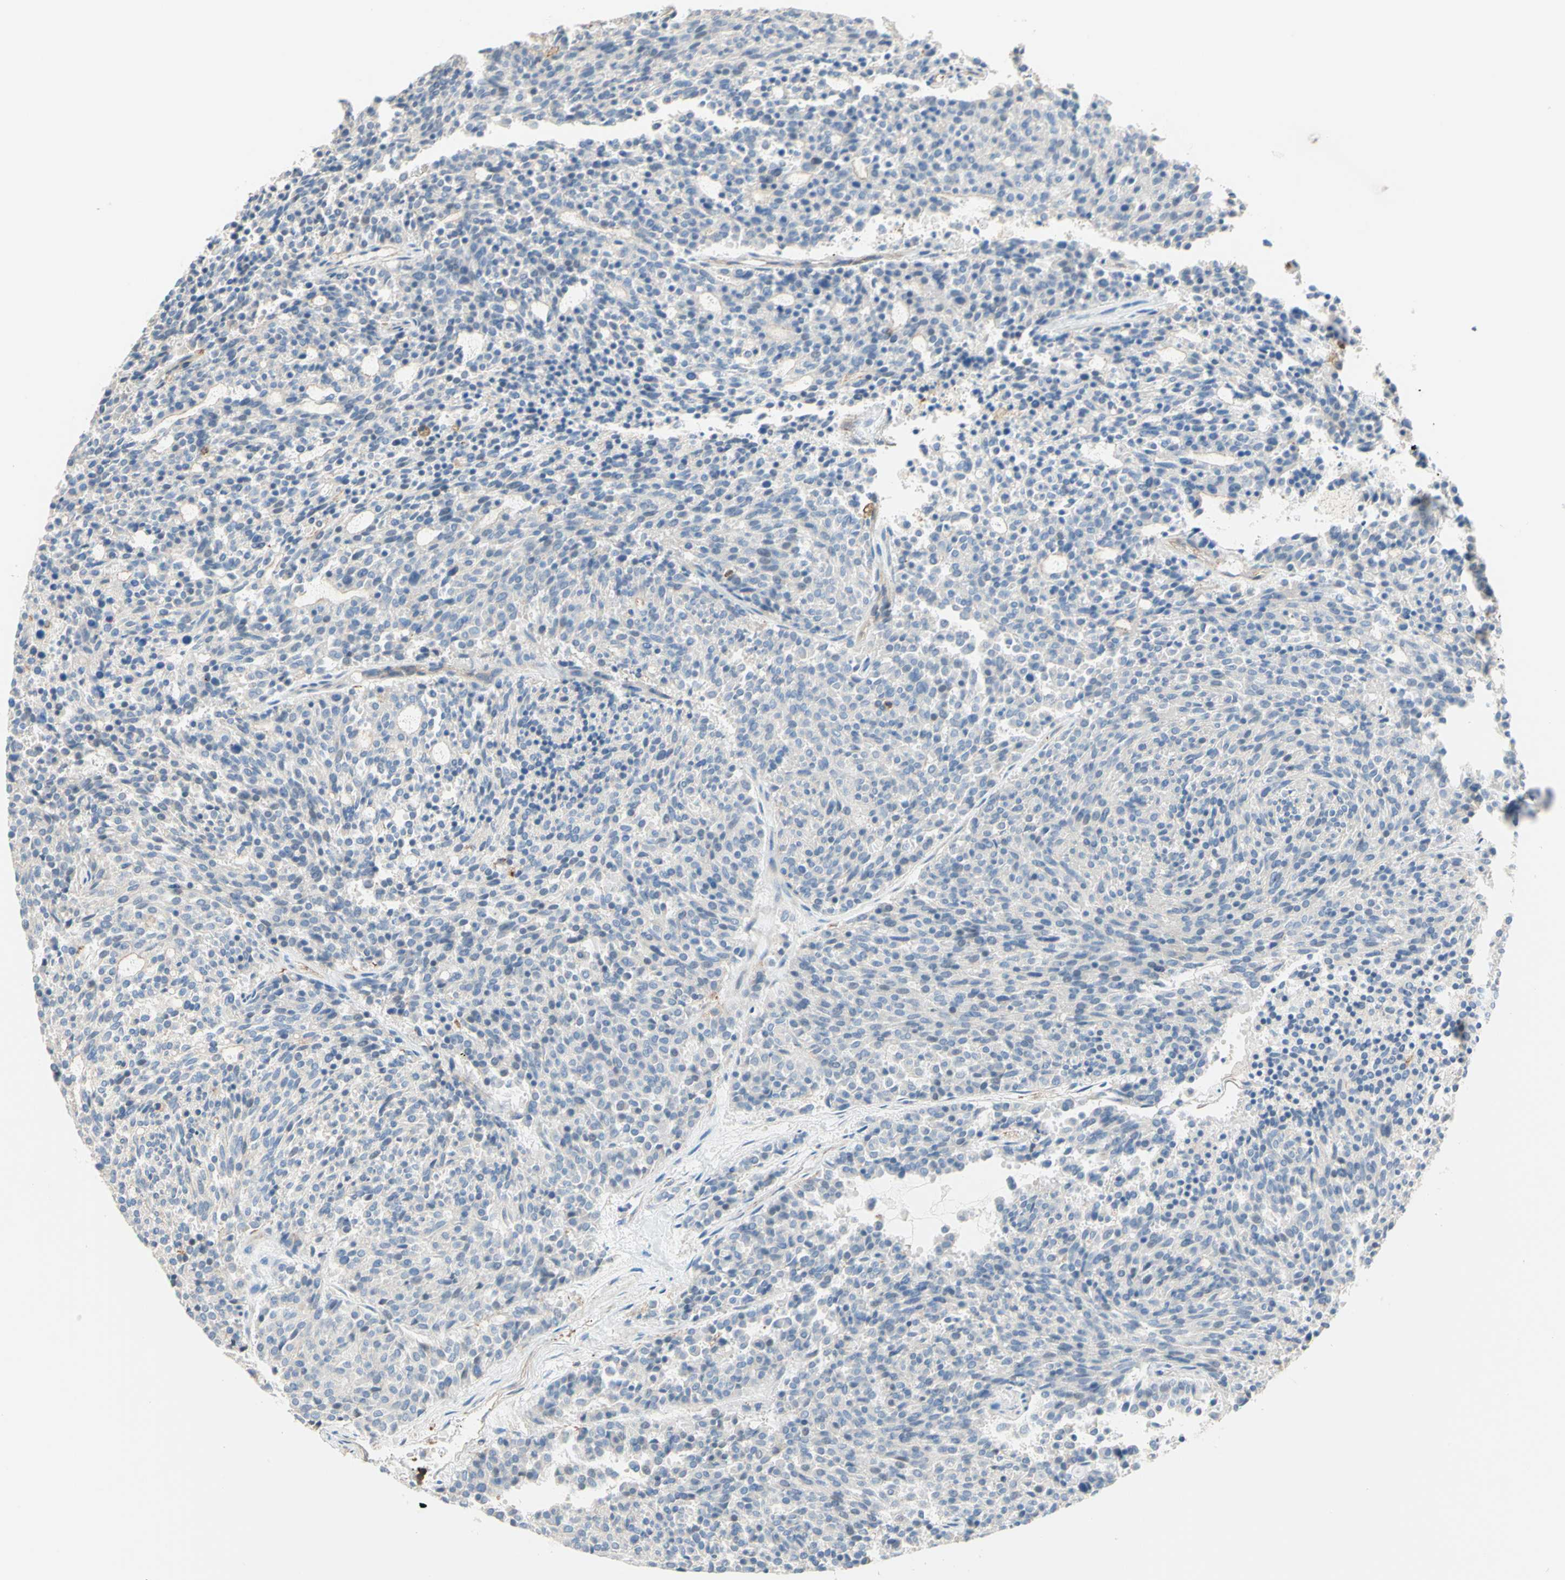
{"staining": {"intensity": "negative", "quantity": "none", "location": "none"}, "tissue": "carcinoid", "cell_type": "Tumor cells", "image_type": "cancer", "snomed": [{"axis": "morphology", "description": "Carcinoid, malignant, NOS"}, {"axis": "topography", "description": "Pancreas"}], "caption": "Tumor cells show no significant expression in carcinoid (malignant).", "gene": "SEMA4C", "patient": {"sex": "female", "age": 54}}